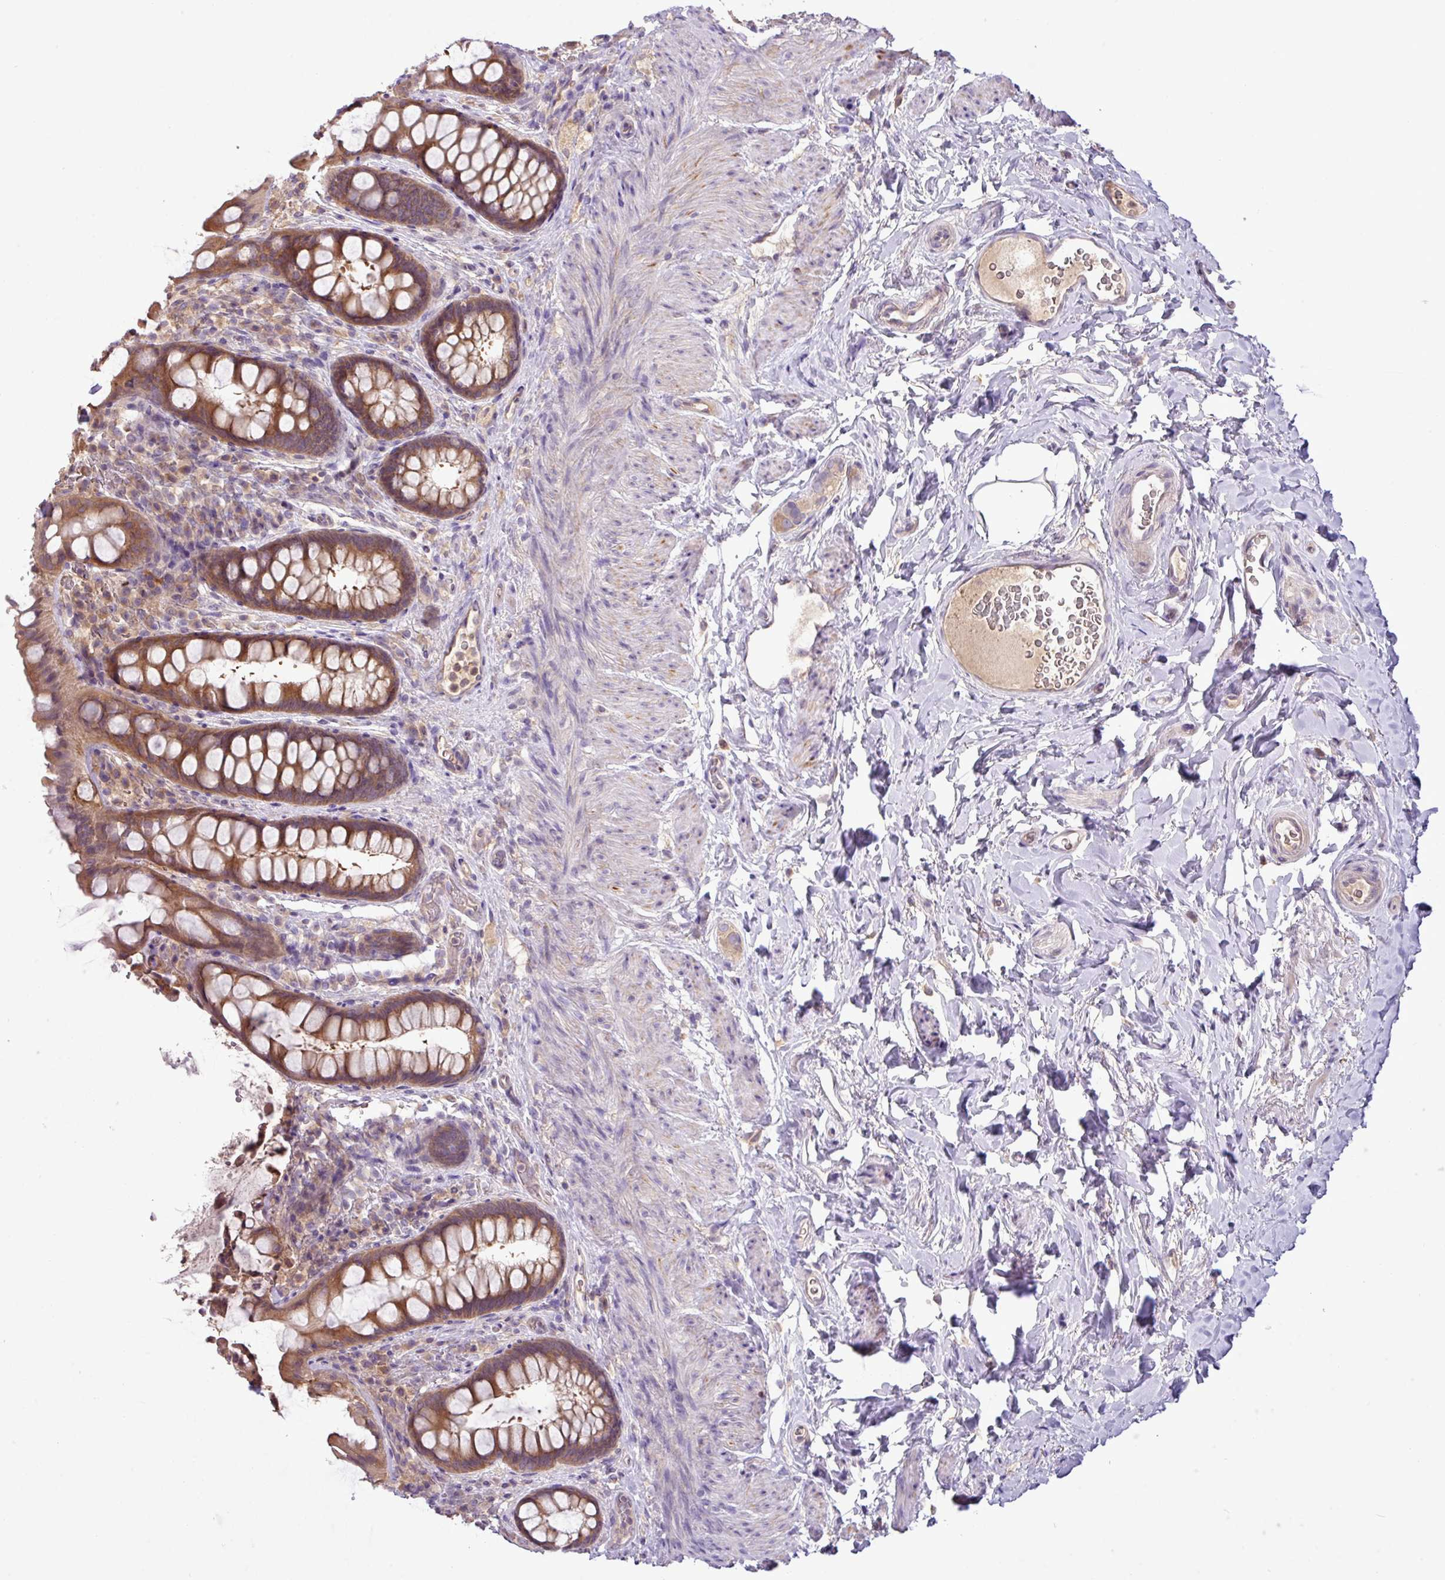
{"staining": {"intensity": "moderate", "quantity": ">75%", "location": "cytoplasmic/membranous"}, "tissue": "rectum", "cell_type": "Glandular cells", "image_type": "normal", "snomed": [{"axis": "morphology", "description": "Normal tissue, NOS"}, {"axis": "topography", "description": "Rectum"}, {"axis": "topography", "description": "Peripheral nerve tissue"}], "caption": "IHC (DAB) staining of benign human rectum shows moderate cytoplasmic/membranous protein positivity in about >75% of glandular cells. The protein is stained brown, and the nuclei are stained in blue (DAB (3,3'-diaminobenzidine) IHC with brightfield microscopy, high magnification).", "gene": "TMEM62", "patient": {"sex": "female", "age": 69}}